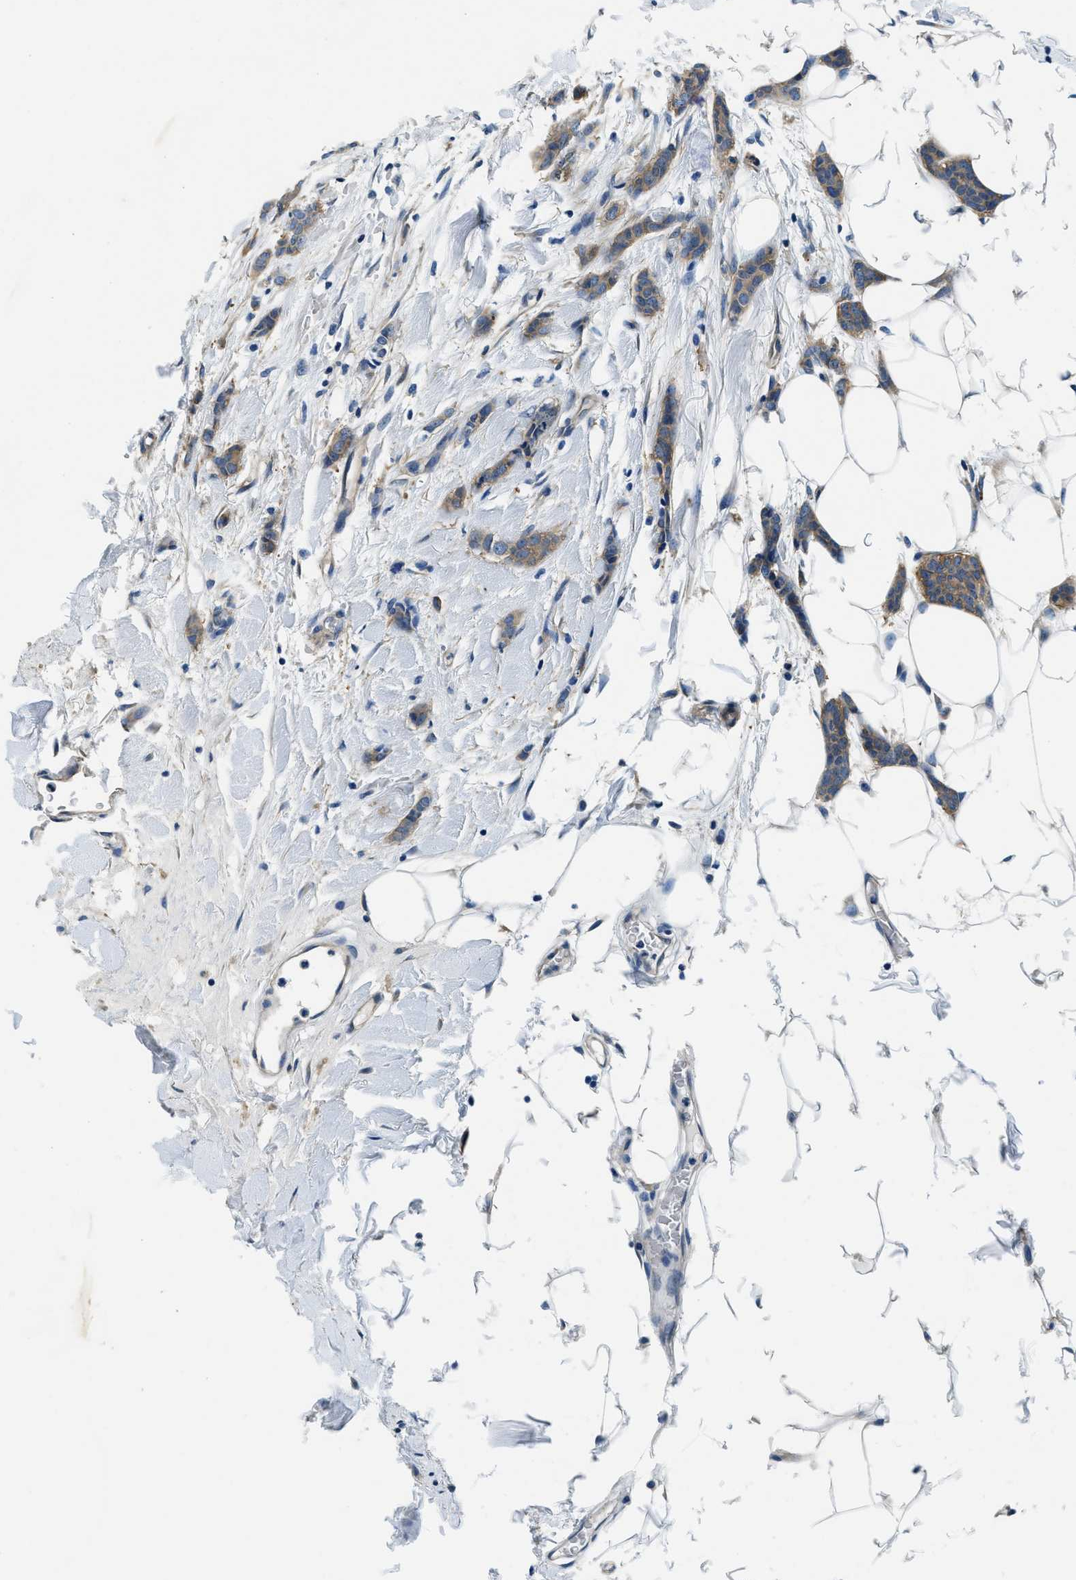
{"staining": {"intensity": "moderate", "quantity": ">75%", "location": "cytoplasmic/membranous"}, "tissue": "breast cancer", "cell_type": "Tumor cells", "image_type": "cancer", "snomed": [{"axis": "morphology", "description": "Lobular carcinoma"}, {"axis": "topography", "description": "Skin"}, {"axis": "topography", "description": "Breast"}], "caption": "Immunohistochemistry (IHC) (DAB) staining of breast lobular carcinoma displays moderate cytoplasmic/membranous protein expression in about >75% of tumor cells.", "gene": "TWF1", "patient": {"sex": "female", "age": 46}}